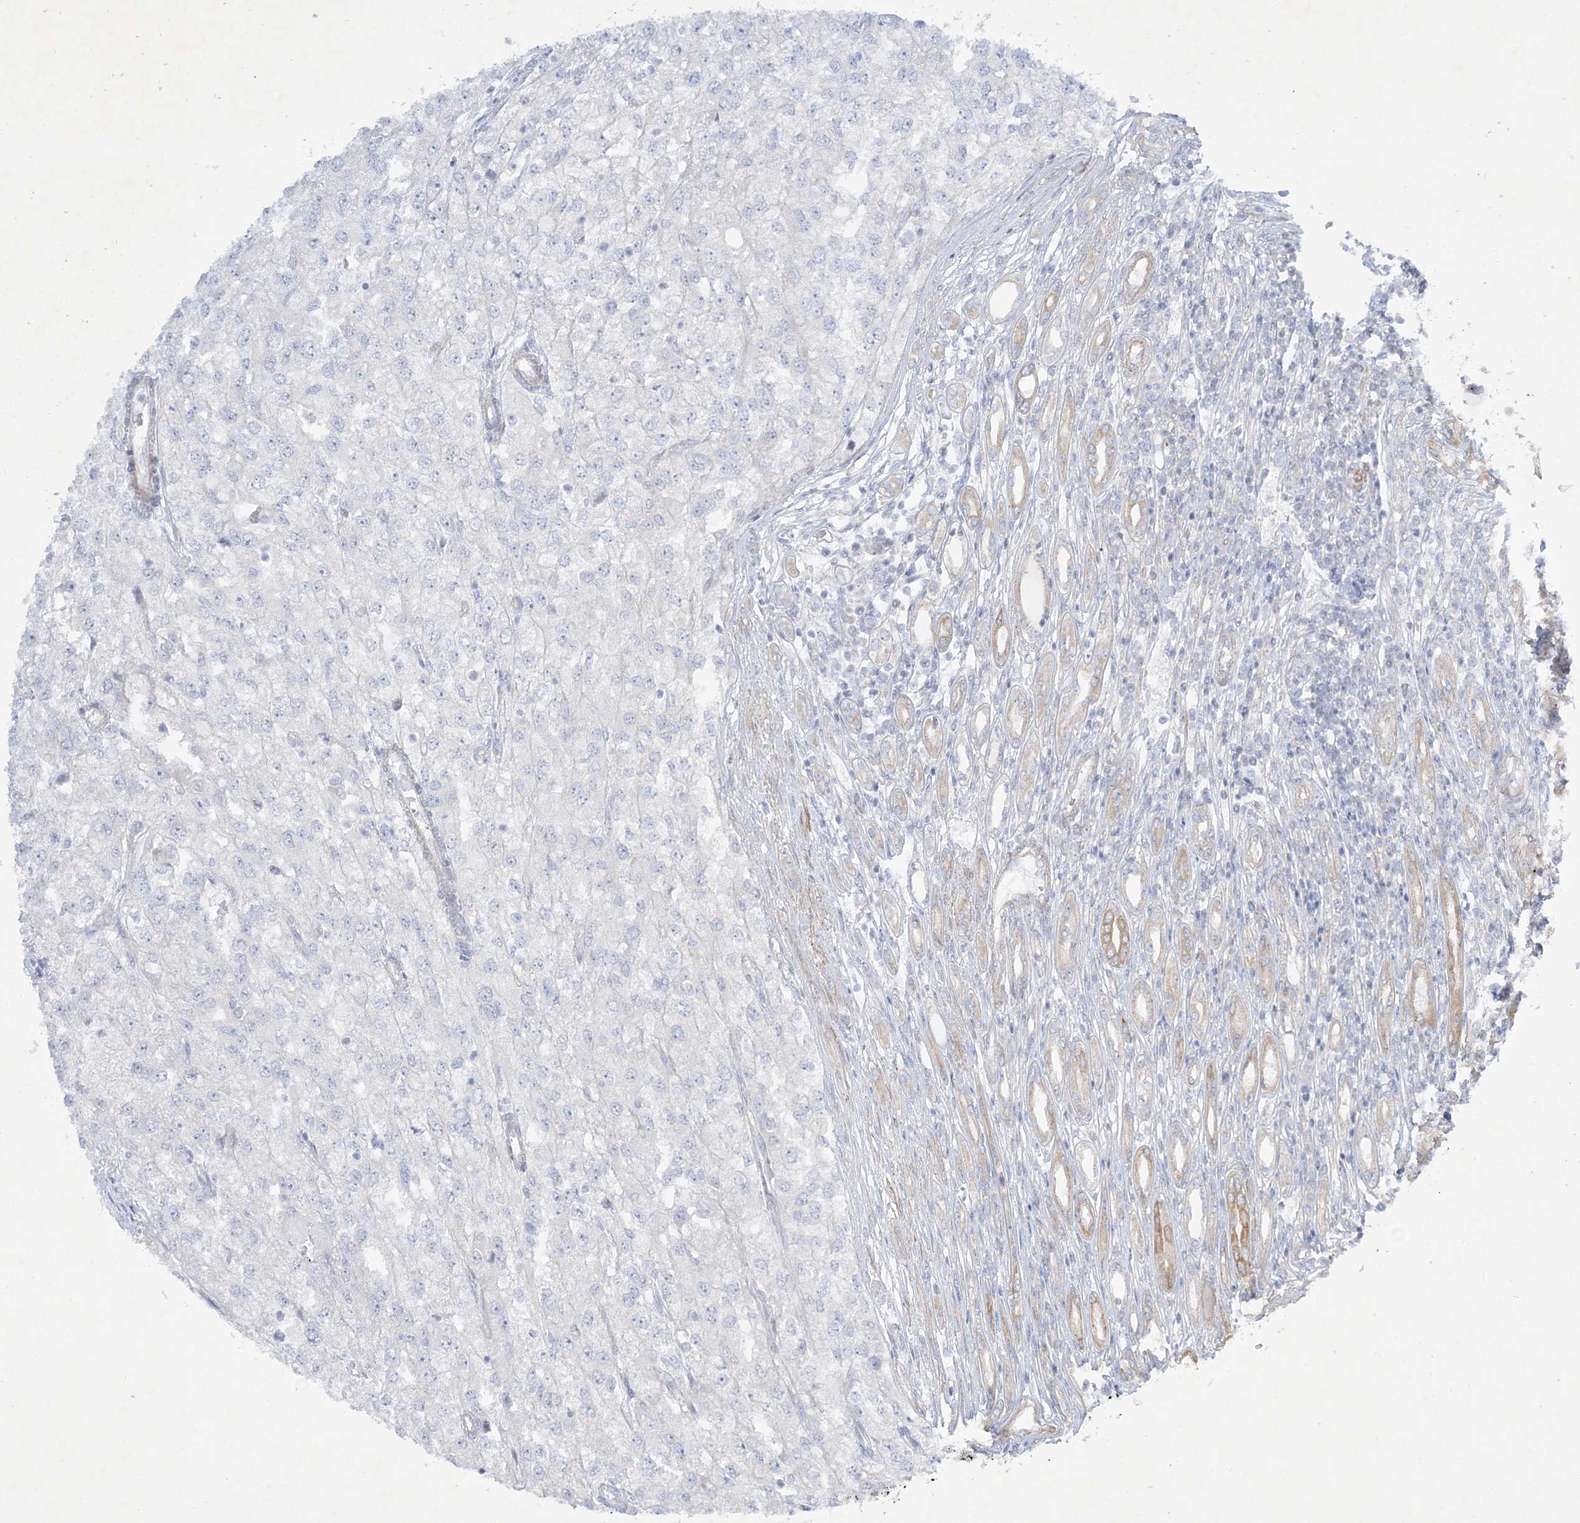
{"staining": {"intensity": "negative", "quantity": "none", "location": "none"}, "tissue": "renal cancer", "cell_type": "Tumor cells", "image_type": "cancer", "snomed": [{"axis": "morphology", "description": "Adenocarcinoma, NOS"}, {"axis": "topography", "description": "Kidney"}], "caption": "IHC of renal cancer exhibits no staining in tumor cells.", "gene": "FARSB", "patient": {"sex": "female", "age": 54}}